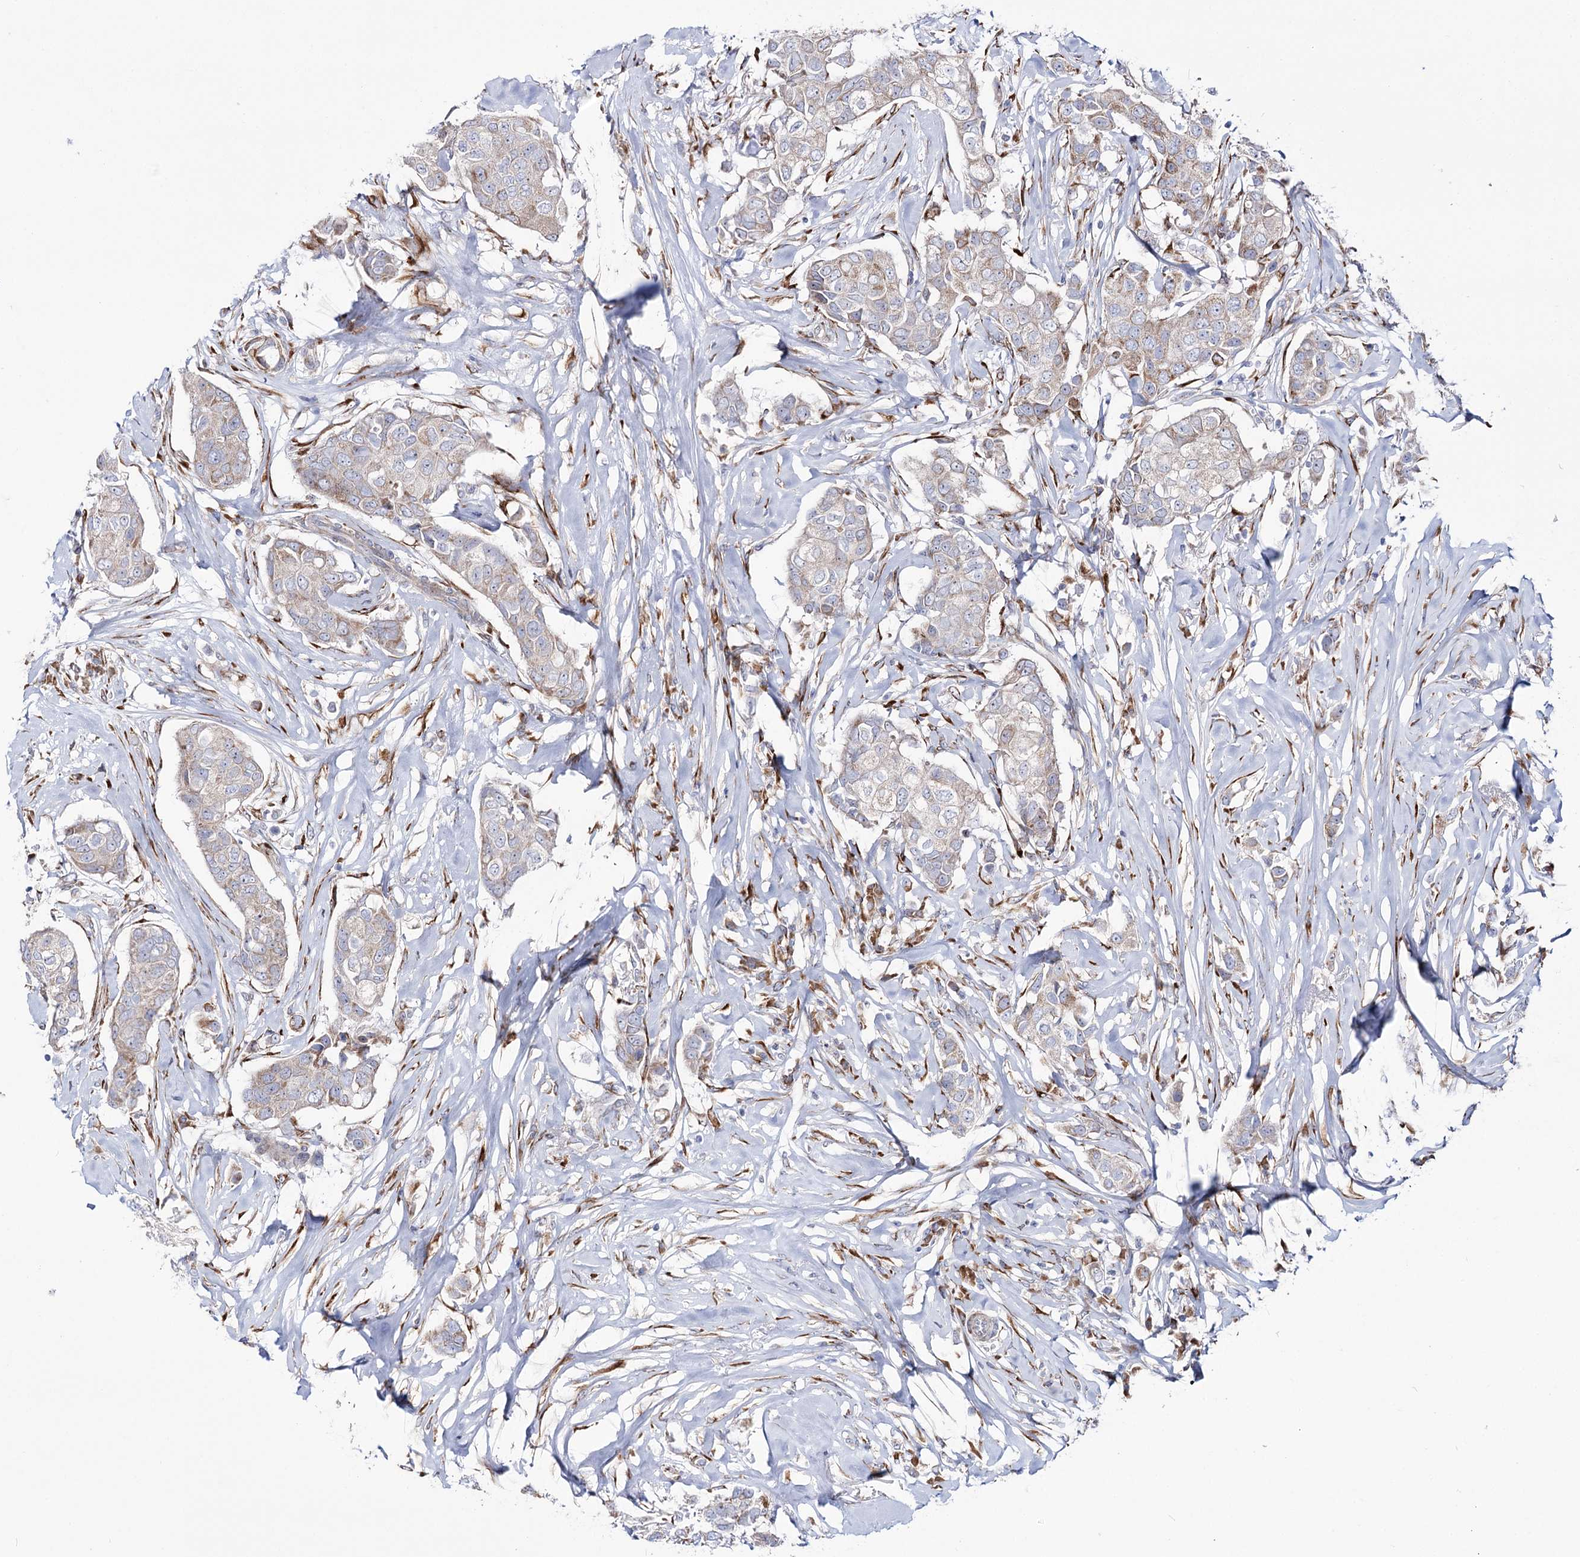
{"staining": {"intensity": "weak", "quantity": "<25%", "location": "cytoplasmic/membranous"}, "tissue": "breast cancer", "cell_type": "Tumor cells", "image_type": "cancer", "snomed": [{"axis": "morphology", "description": "Duct carcinoma"}, {"axis": "topography", "description": "Breast"}], "caption": "Human breast cancer stained for a protein using immunohistochemistry demonstrates no positivity in tumor cells.", "gene": "METTL5", "patient": {"sex": "female", "age": 80}}